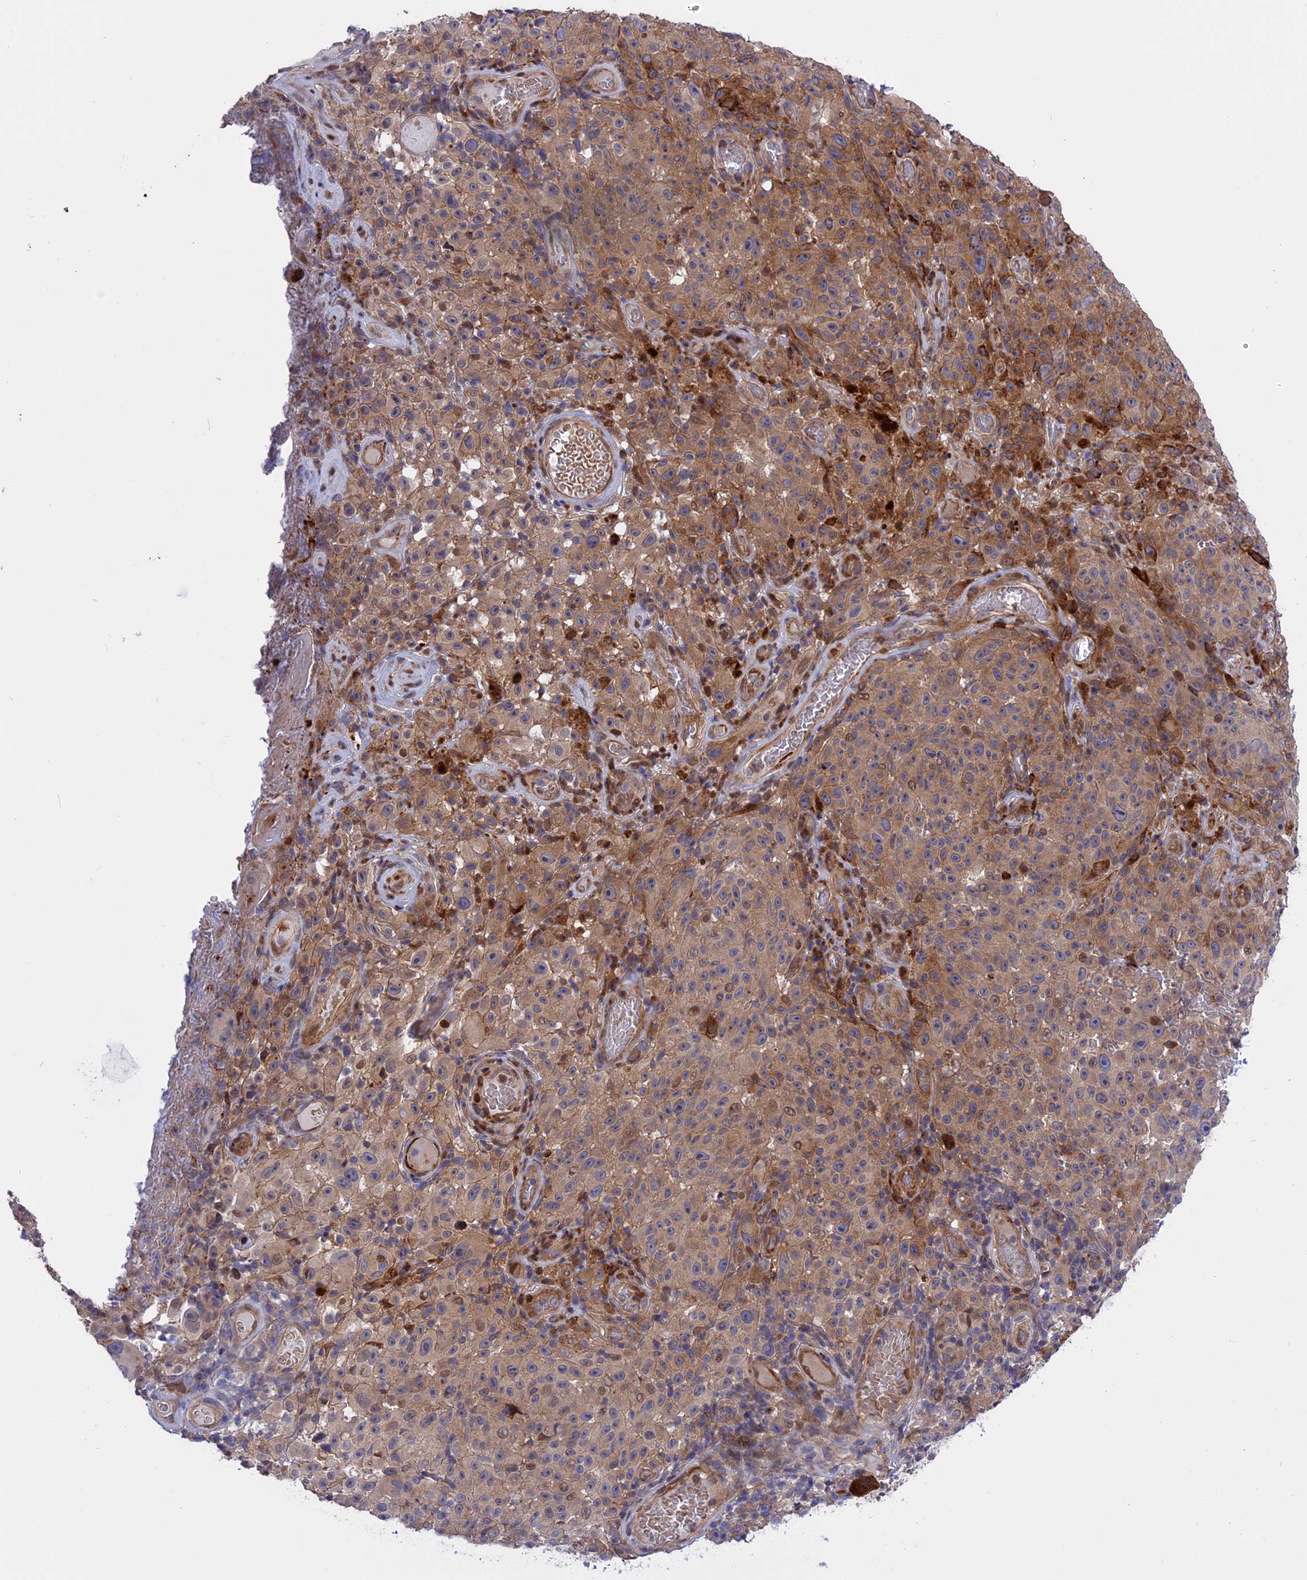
{"staining": {"intensity": "weak", "quantity": ">75%", "location": "cytoplasmic/membranous"}, "tissue": "melanoma", "cell_type": "Tumor cells", "image_type": "cancer", "snomed": [{"axis": "morphology", "description": "Malignant melanoma, NOS"}, {"axis": "topography", "description": "Skin"}], "caption": "IHC staining of malignant melanoma, which demonstrates low levels of weak cytoplasmic/membranous staining in approximately >75% of tumor cells indicating weak cytoplasmic/membranous protein expression. The staining was performed using DAB (brown) for protein detection and nuclei were counterstained in hematoxylin (blue).", "gene": "DDX60L", "patient": {"sex": "female", "age": 82}}